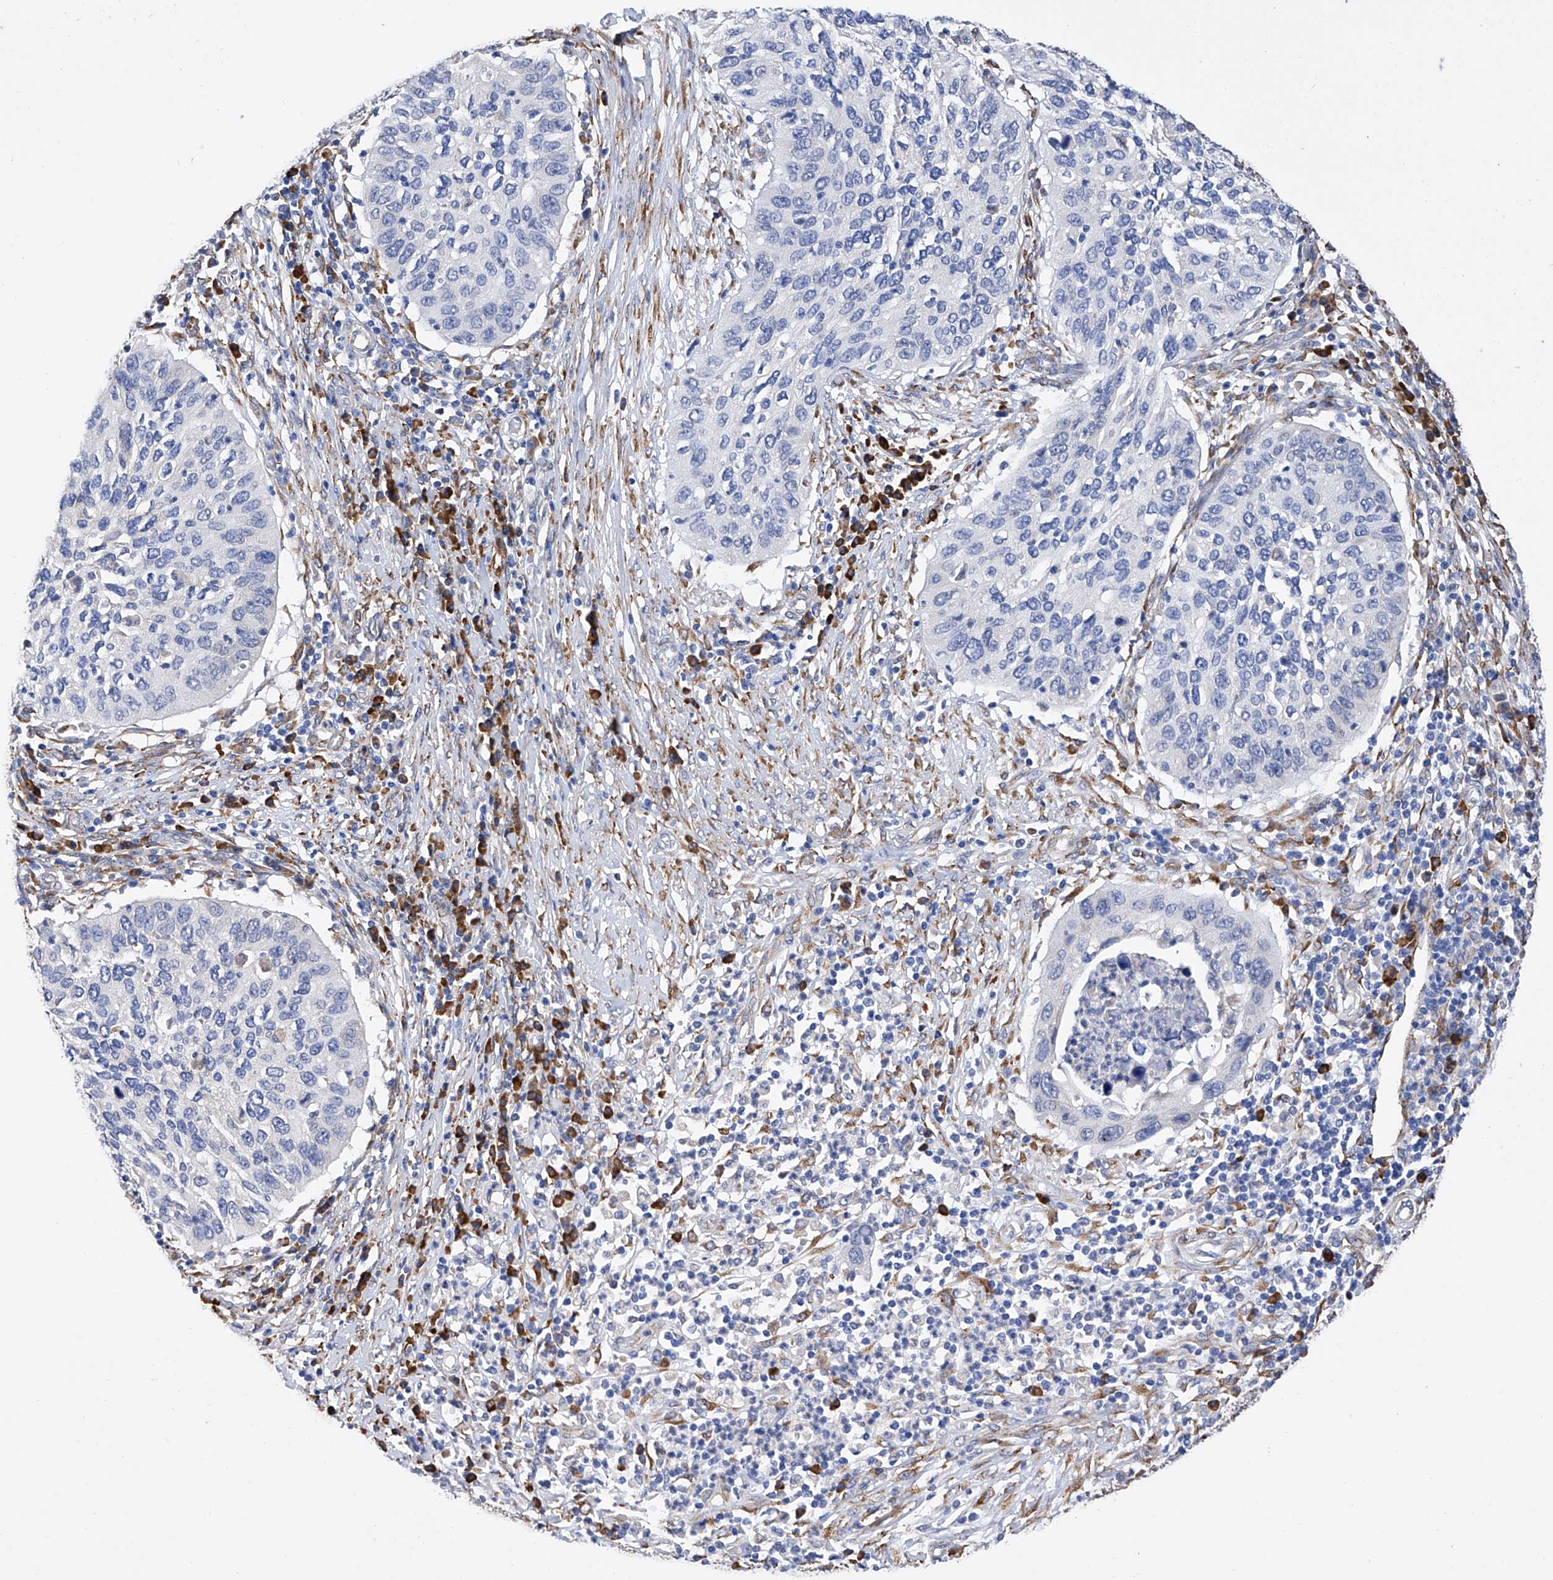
{"staining": {"intensity": "negative", "quantity": "none", "location": "none"}, "tissue": "cervical cancer", "cell_type": "Tumor cells", "image_type": "cancer", "snomed": [{"axis": "morphology", "description": "Squamous cell carcinoma, NOS"}, {"axis": "topography", "description": "Cervix"}], "caption": "Immunohistochemical staining of squamous cell carcinoma (cervical) demonstrates no significant staining in tumor cells.", "gene": "PDIA5", "patient": {"sex": "female", "age": 38}}